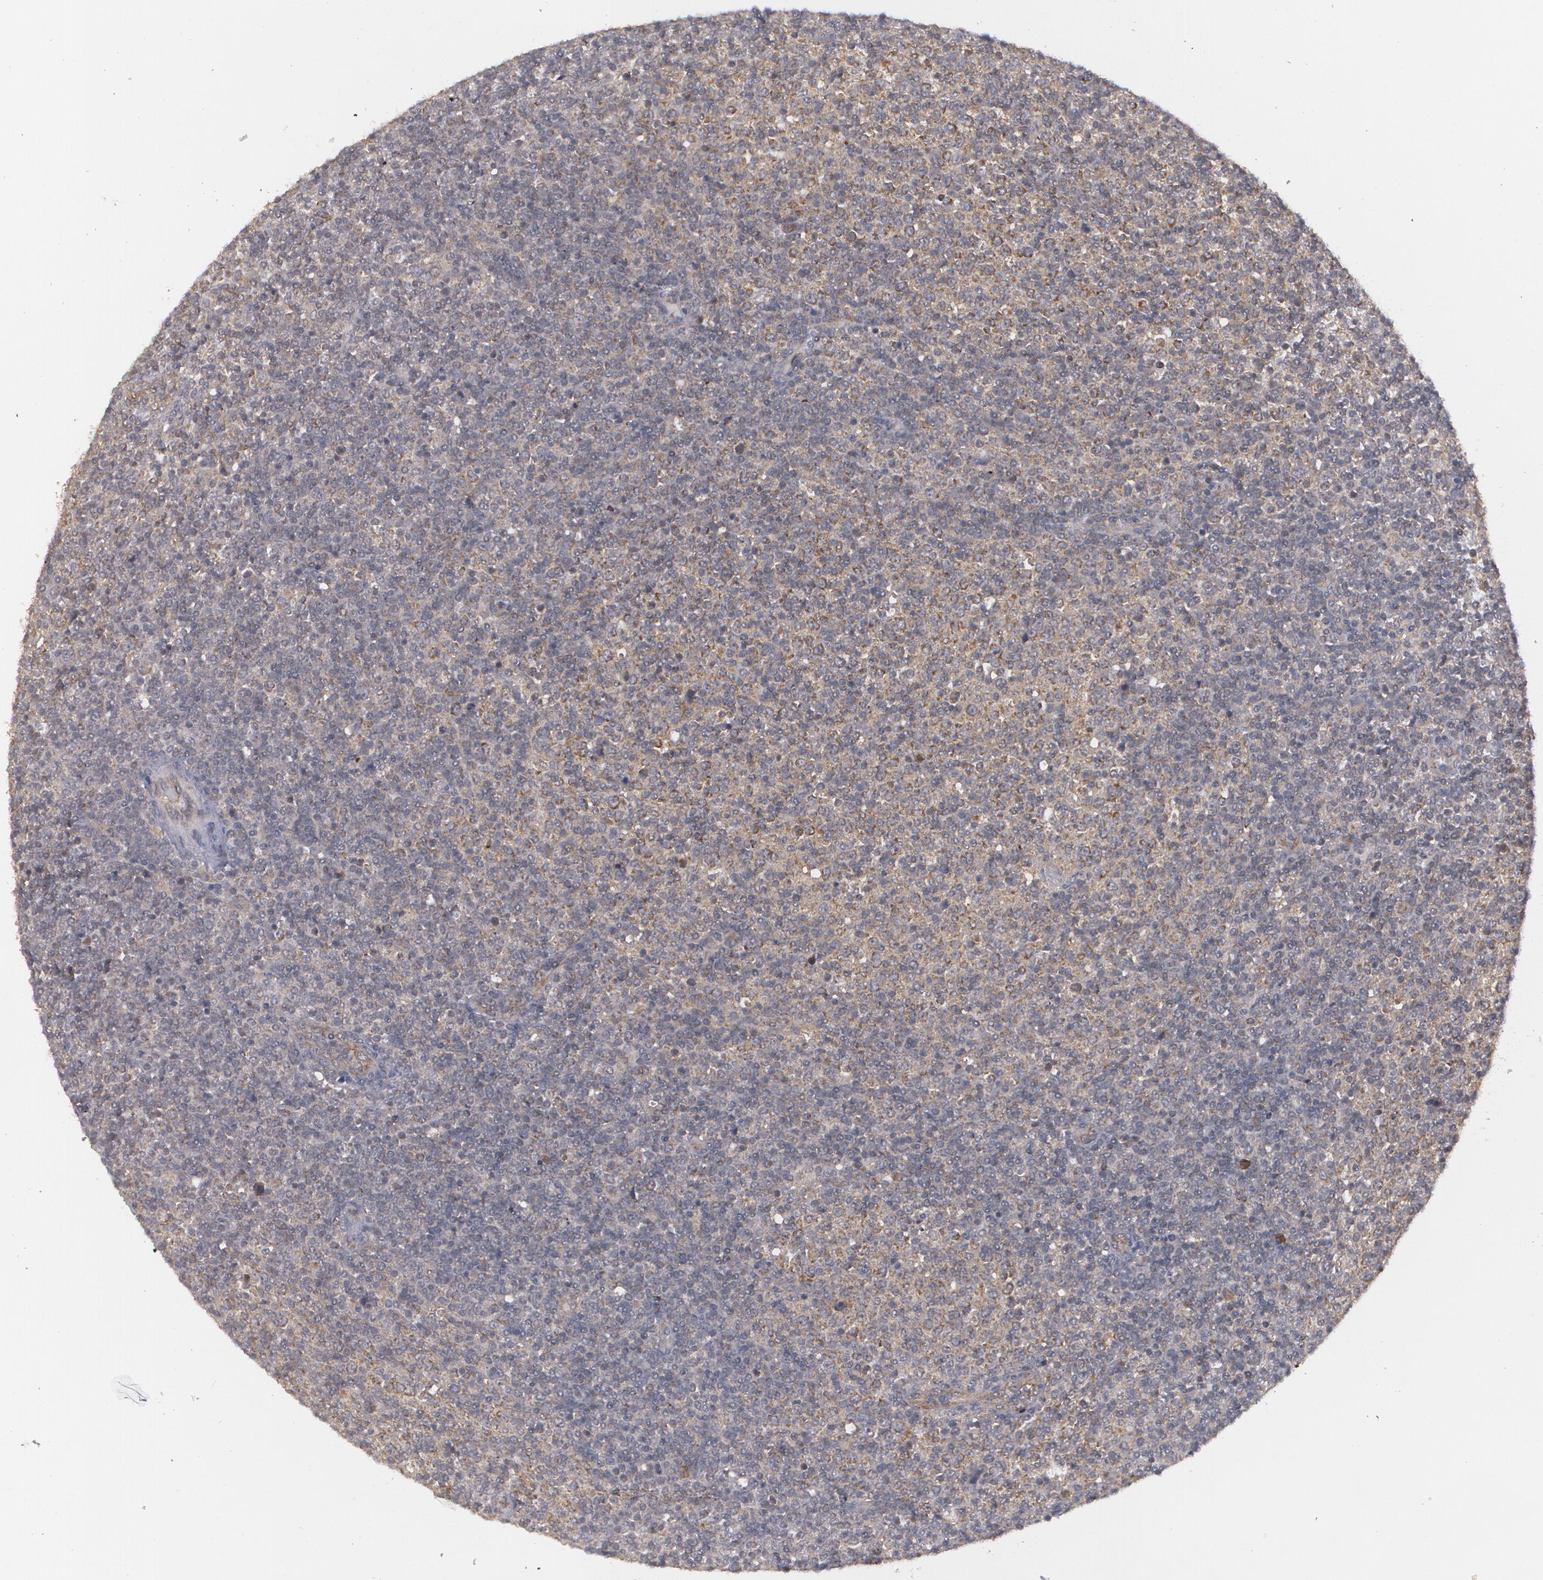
{"staining": {"intensity": "moderate", "quantity": "<25%", "location": "cytoplasmic/membranous"}, "tissue": "lymphoma", "cell_type": "Tumor cells", "image_type": "cancer", "snomed": [{"axis": "morphology", "description": "Malignant lymphoma, non-Hodgkin's type, Low grade"}, {"axis": "topography", "description": "Lymph node"}], "caption": "Lymphoma stained with immunohistochemistry exhibits moderate cytoplasmic/membranous staining in about <25% of tumor cells. Nuclei are stained in blue.", "gene": "BMP6", "patient": {"sex": "male", "age": 70}}